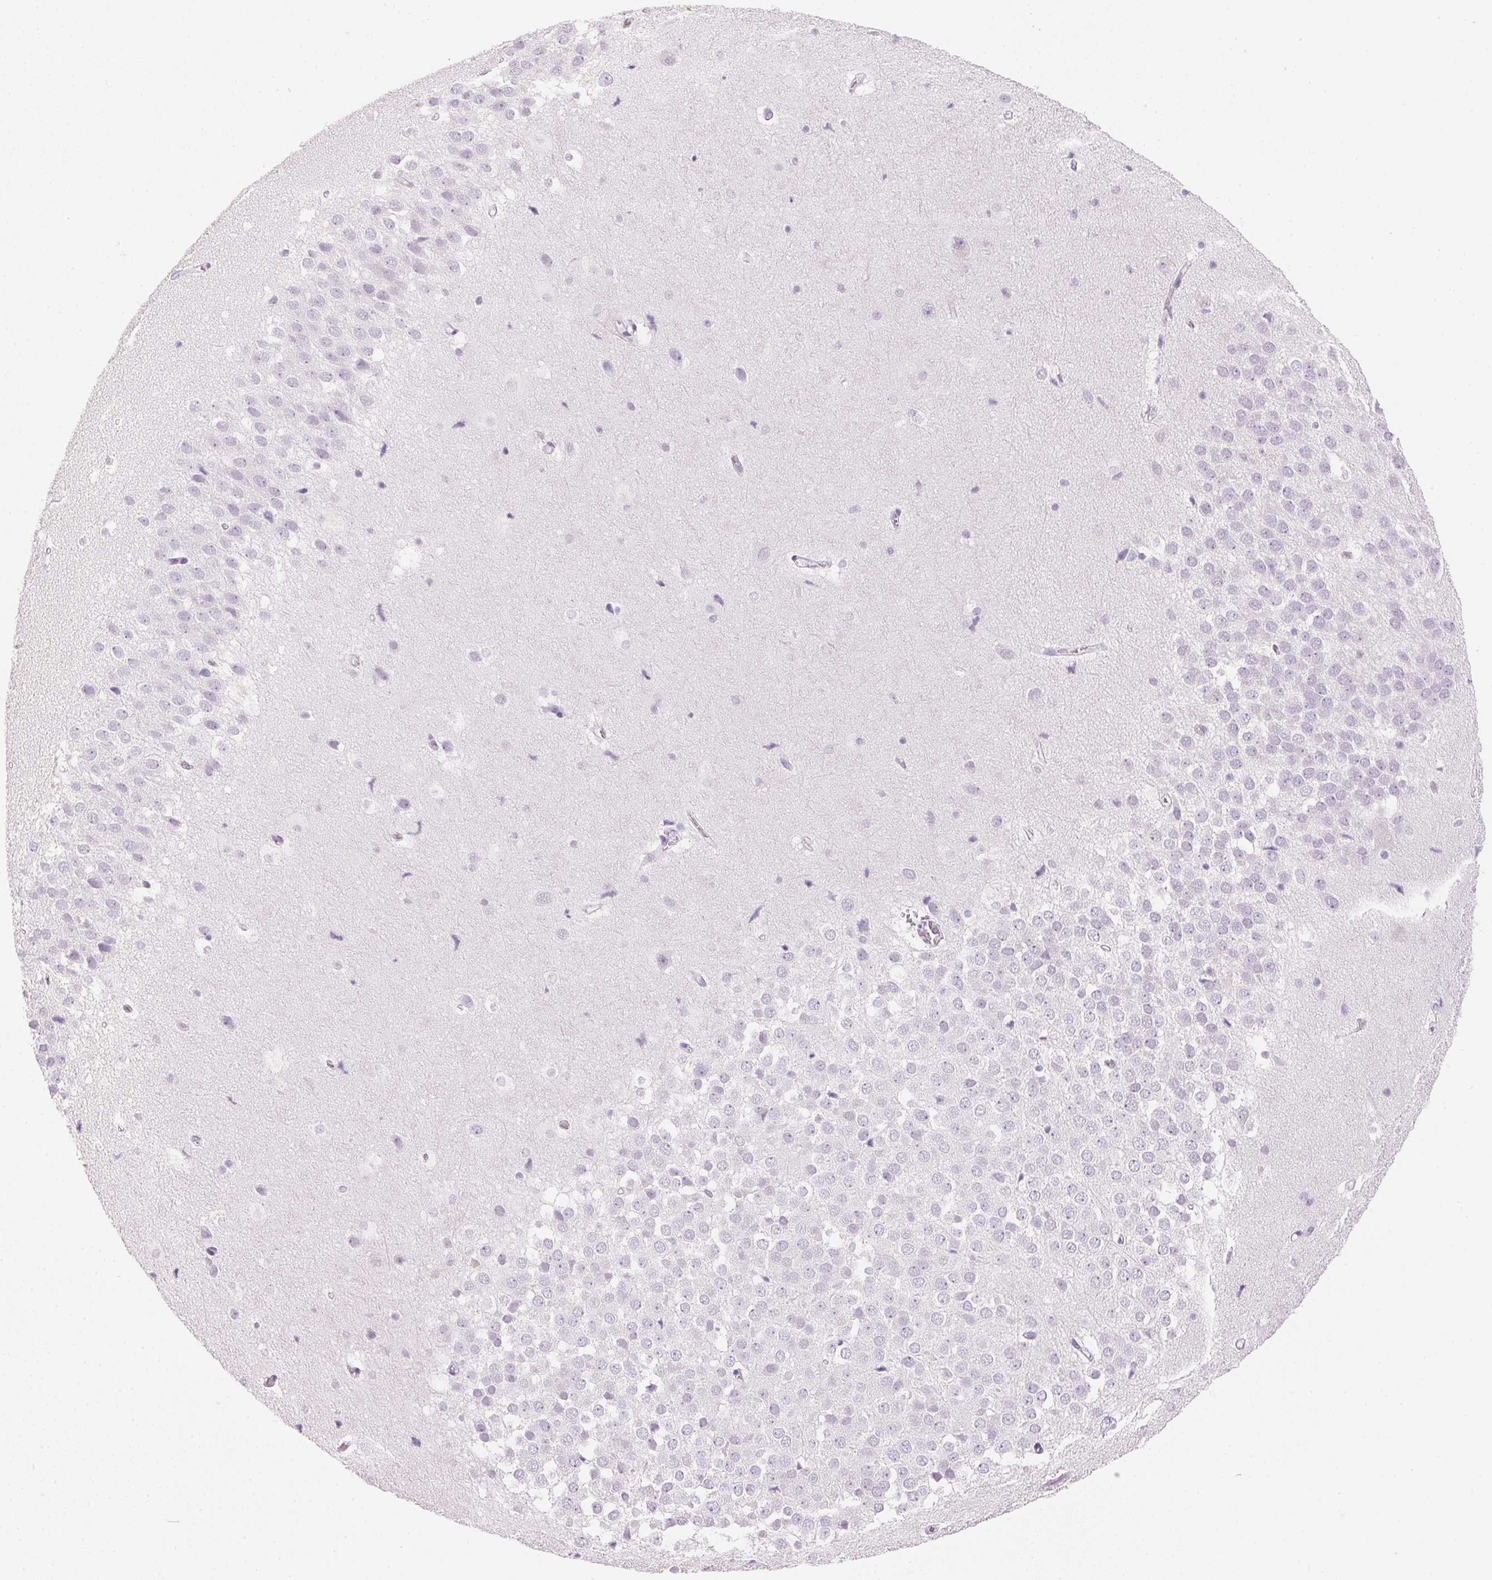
{"staining": {"intensity": "negative", "quantity": "none", "location": "none"}, "tissue": "hippocampus", "cell_type": "Glial cells", "image_type": "normal", "snomed": [{"axis": "morphology", "description": "Normal tissue, NOS"}, {"axis": "topography", "description": "Hippocampus"}], "caption": "Micrograph shows no protein positivity in glial cells of normal hippocampus. (Stains: DAB immunohistochemistry with hematoxylin counter stain, Microscopy: brightfield microscopy at high magnification).", "gene": "IGFBP1", "patient": {"sex": "male", "age": 26}}